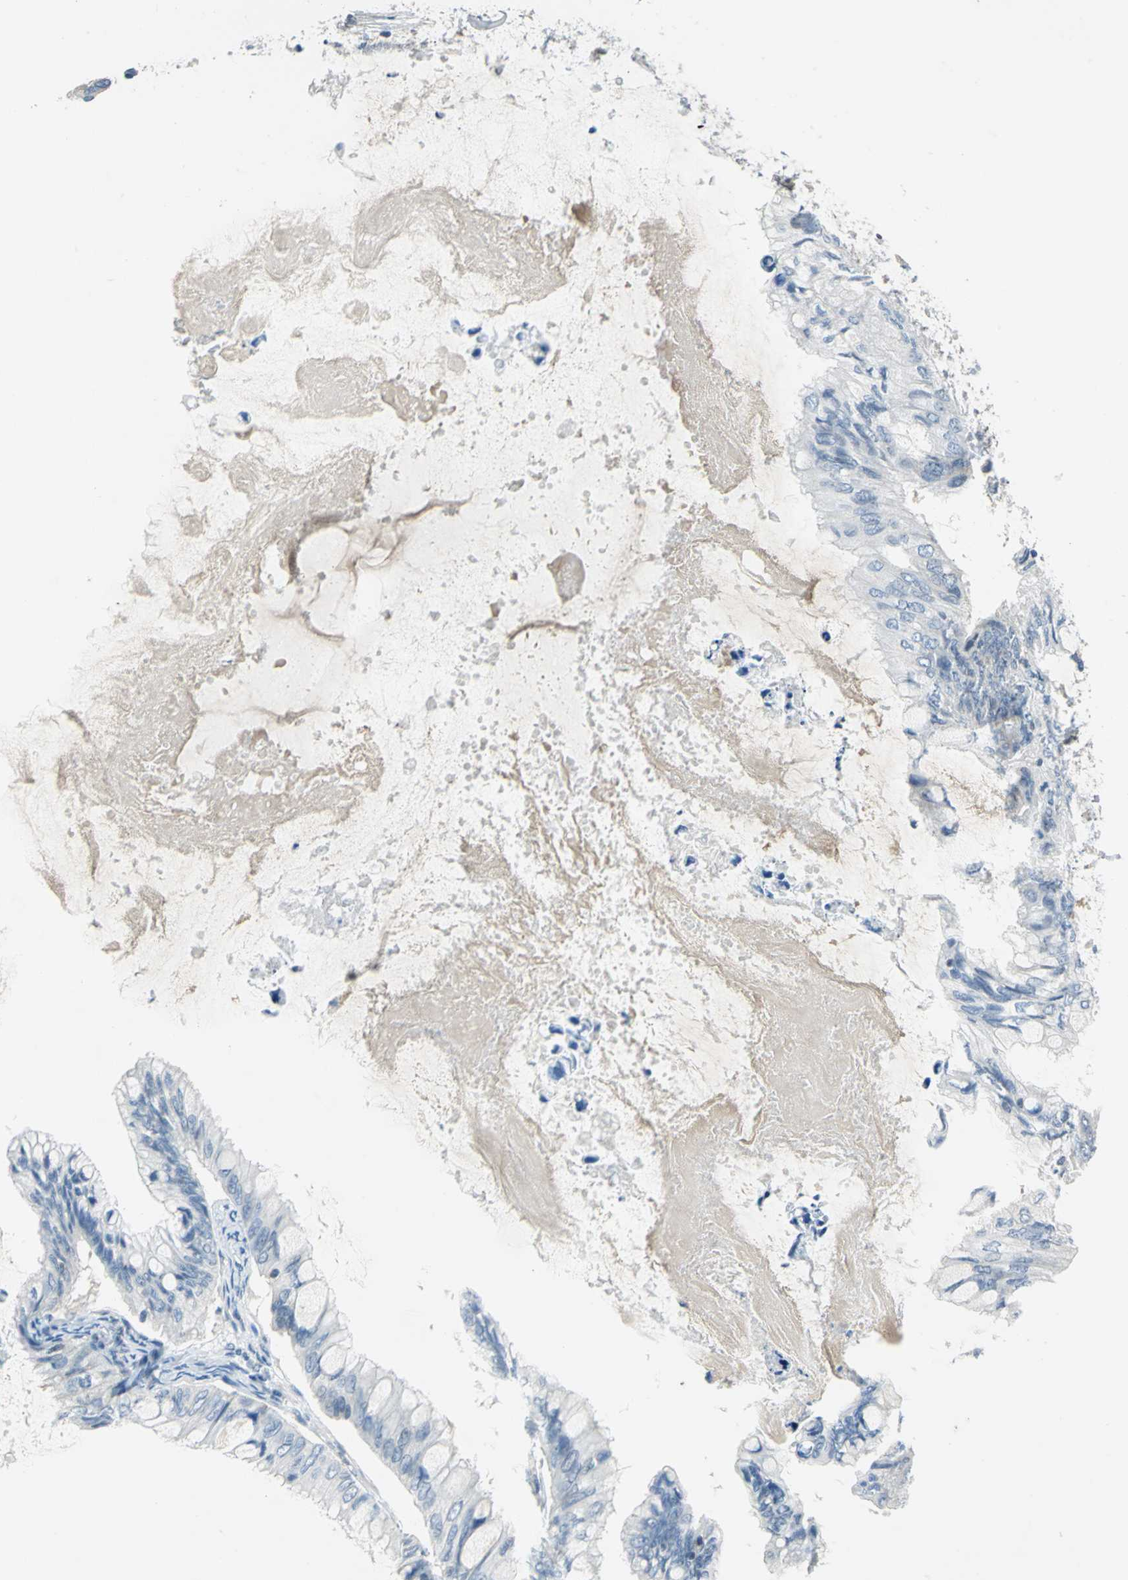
{"staining": {"intensity": "negative", "quantity": "none", "location": "none"}, "tissue": "ovarian cancer", "cell_type": "Tumor cells", "image_type": "cancer", "snomed": [{"axis": "morphology", "description": "Cystadenocarcinoma, mucinous, NOS"}, {"axis": "topography", "description": "Ovary"}], "caption": "A high-resolution micrograph shows IHC staining of mucinous cystadenocarcinoma (ovarian), which demonstrates no significant staining in tumor cells.", "gene": "PIN1", "patient": {"sex": "female", "age": 80}}